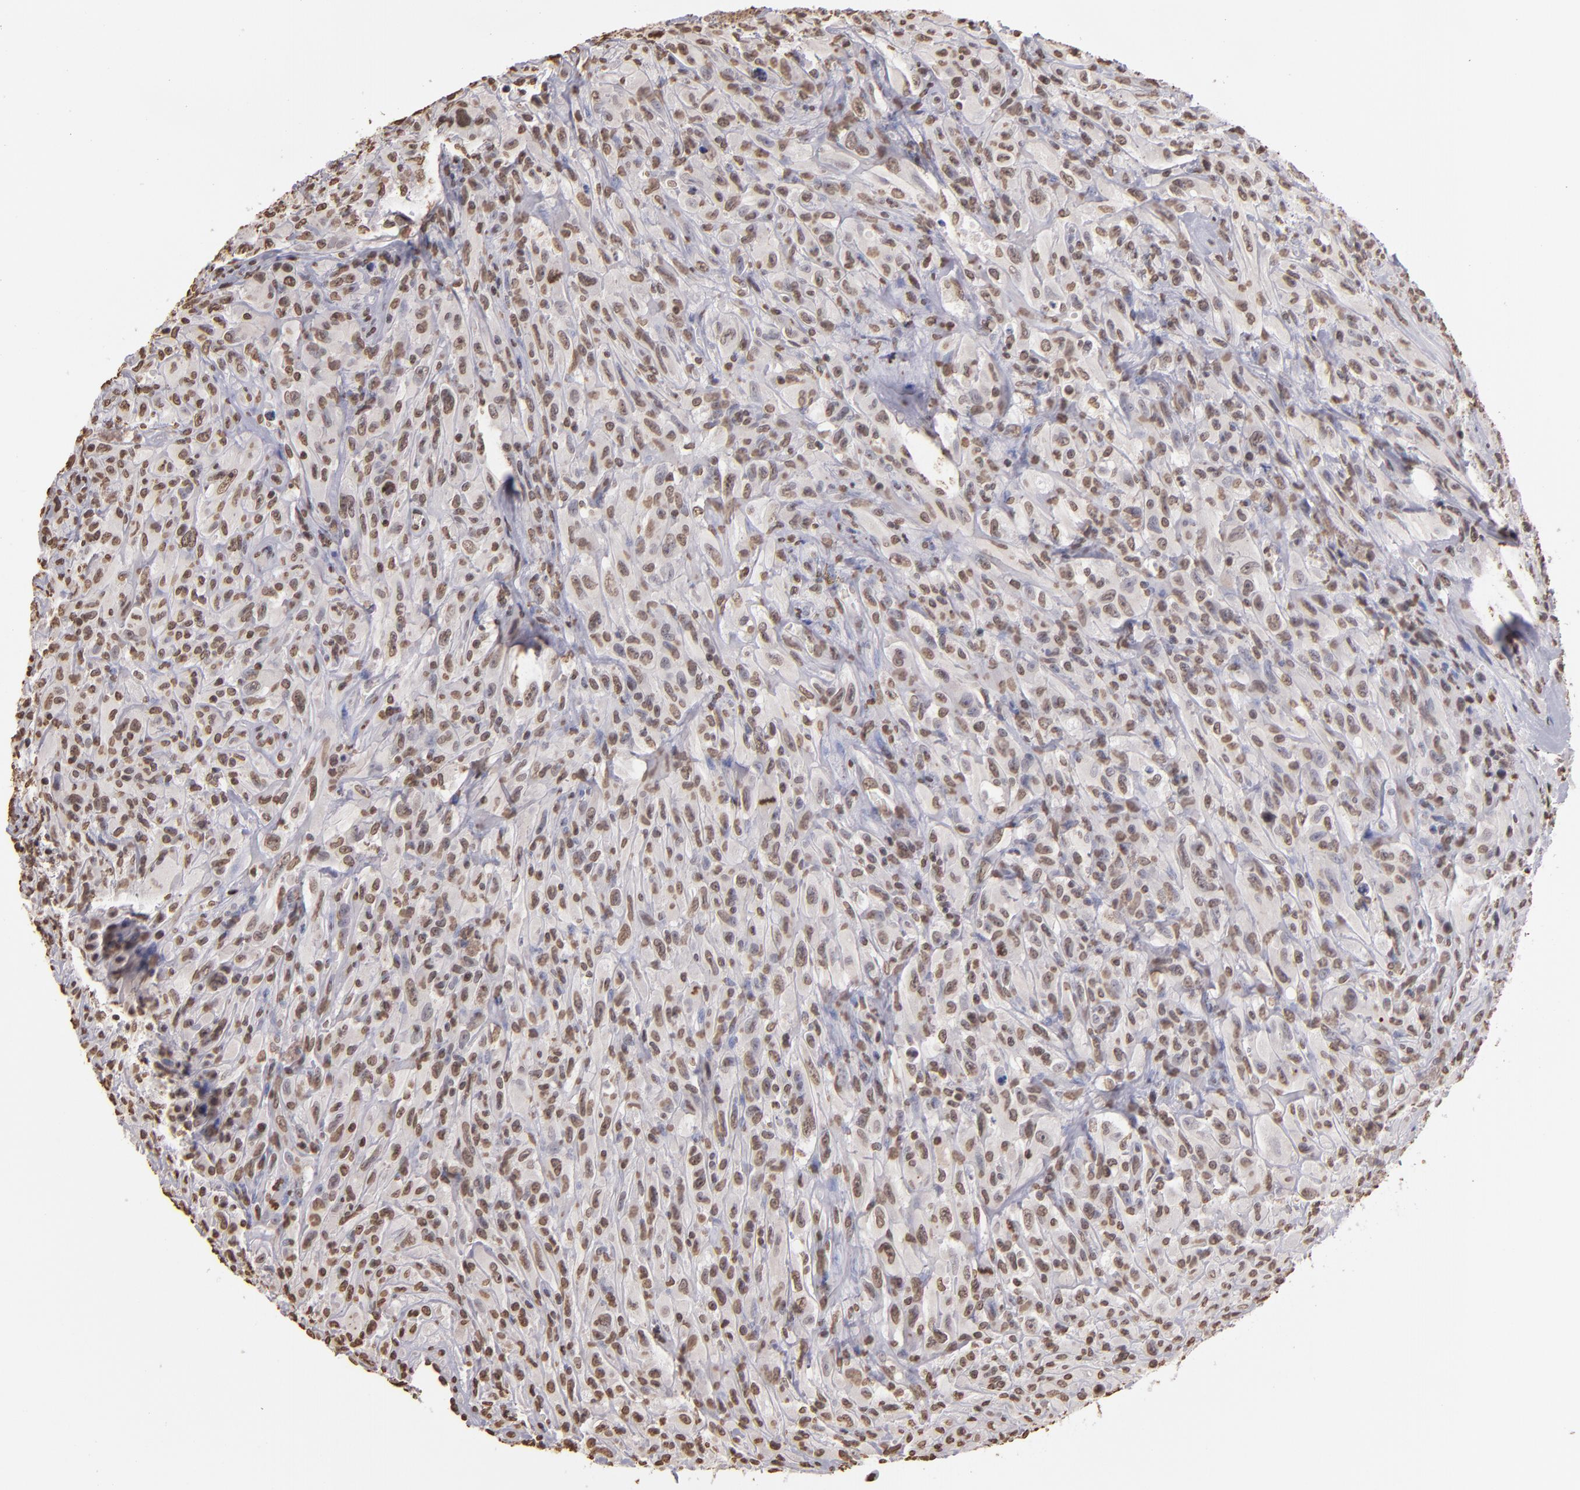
{"staining": {"intensity": "weak", "quantity": "25%-75%", "location": "nuclear"}, "tissue": "glioma", "cell_type": "Tumor cells", "image_type": "cancer", "snomed": [{"axis": "morphology", "description": "Glioma, malignant, High grade"}, {"axis": "topography", "description": "Brain"}], "caption": "Immunohistochemical staining of human malignant glioma (high-grade) shows low levels of weak nuclear protein expression in approximately 25%-75% of tumor cells. (Stains: DAB in brown, nuclei in blue, Microscopy: brightfield microscopy at high magnification).", "gene": "LBX1", "patient": {"sex": "male", "age": 48}}